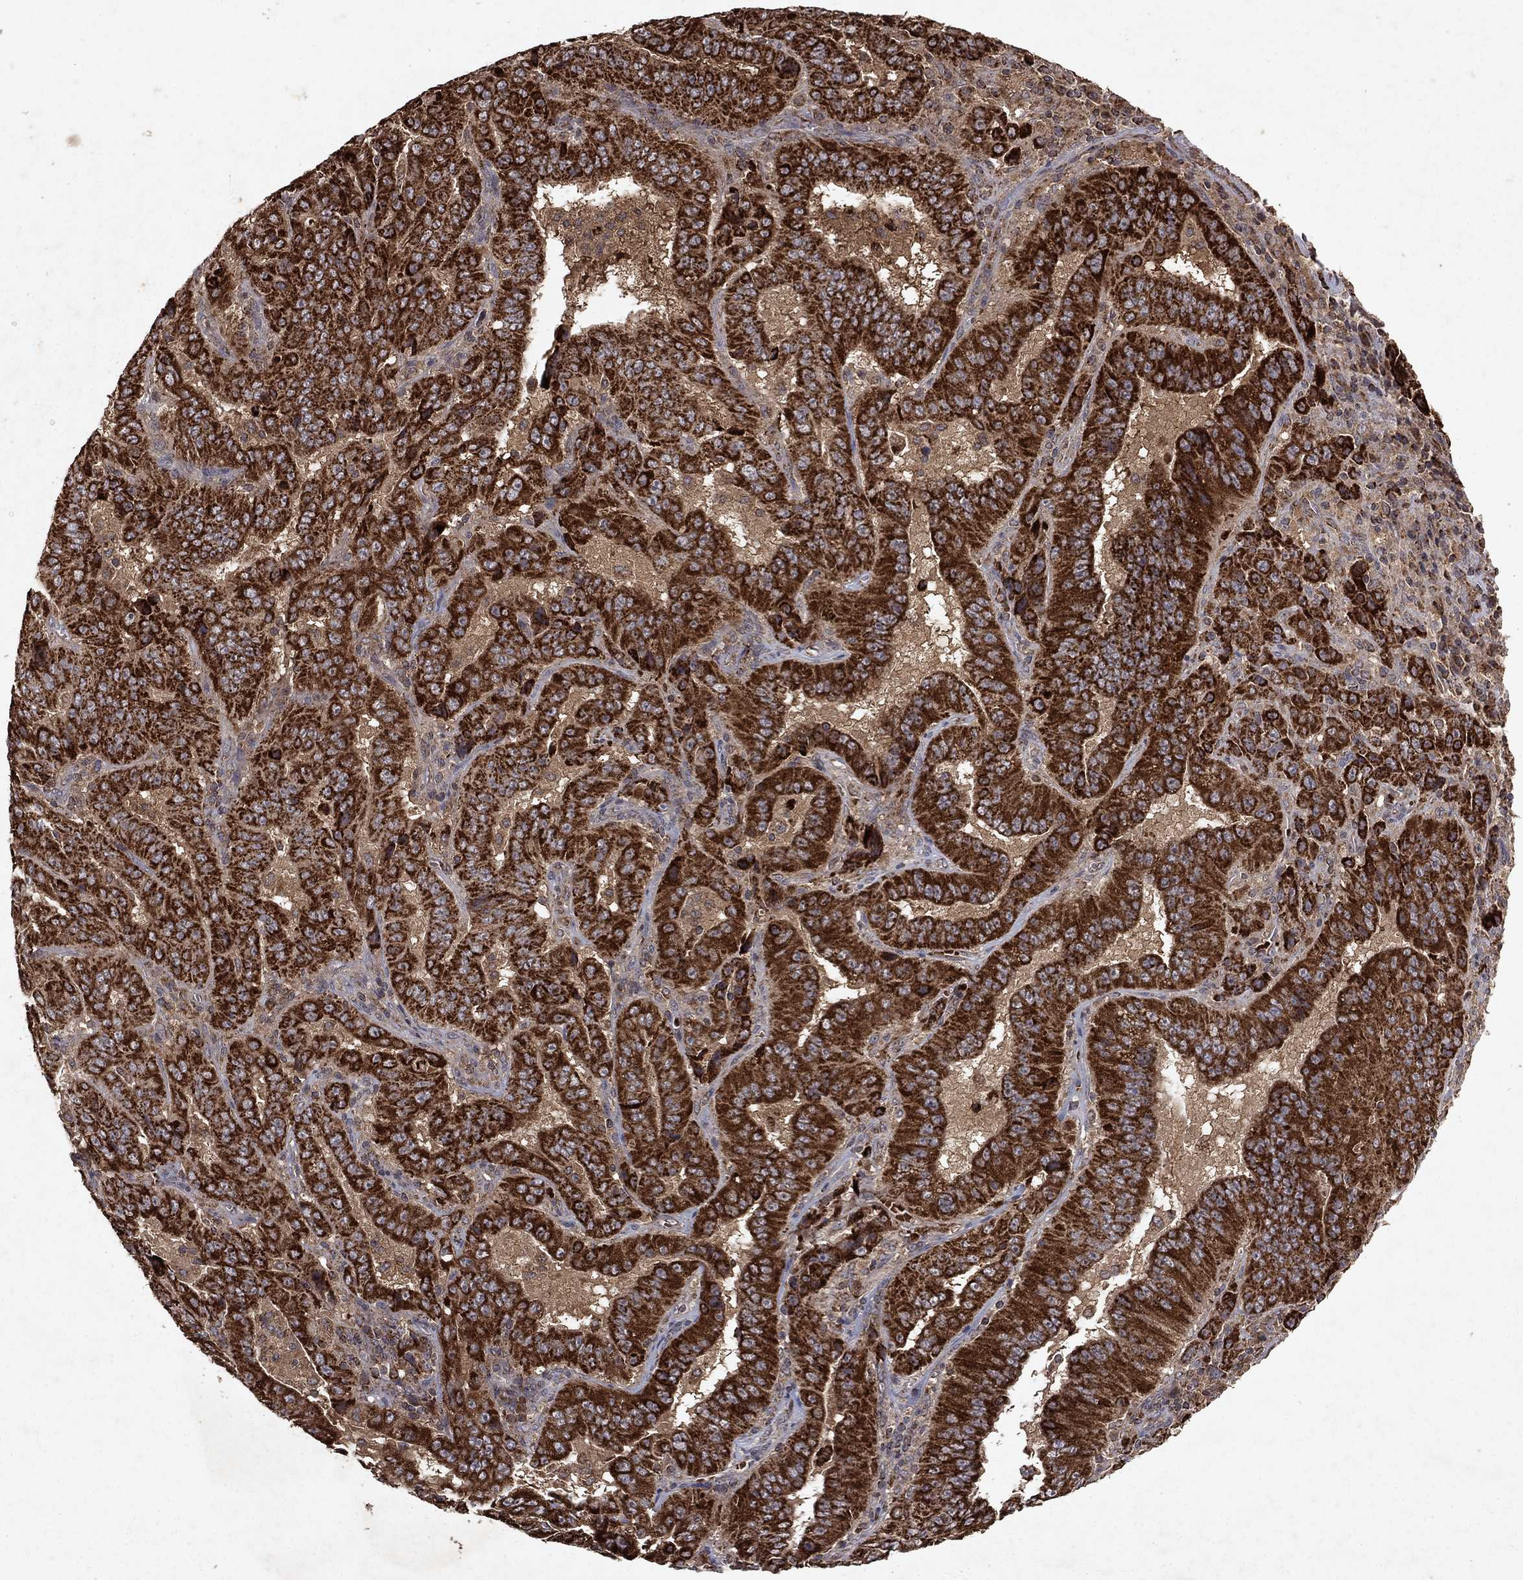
{"staining": {"intensity": "strong", "quantity": ">75%", "location": "cytoplasmic/membranous"}, "tissue": "pancreatic cancer", "cell_type": "Tumor cells", "image_type": "cancer", "snomed": [{"axis": "morphology", "description": "Adenocarcinoma, NOS"}, {"axis": "topography", "description": "Pancreas"}], "caption": "Immunohistochemical staining of pancreatic adenocarcinoma shows strong cytoplasmic/membranous protein positivity in about >75% of tumor cells.", "gene": "PYROXD2", "patient": {"sex": "male", "age": 63}}